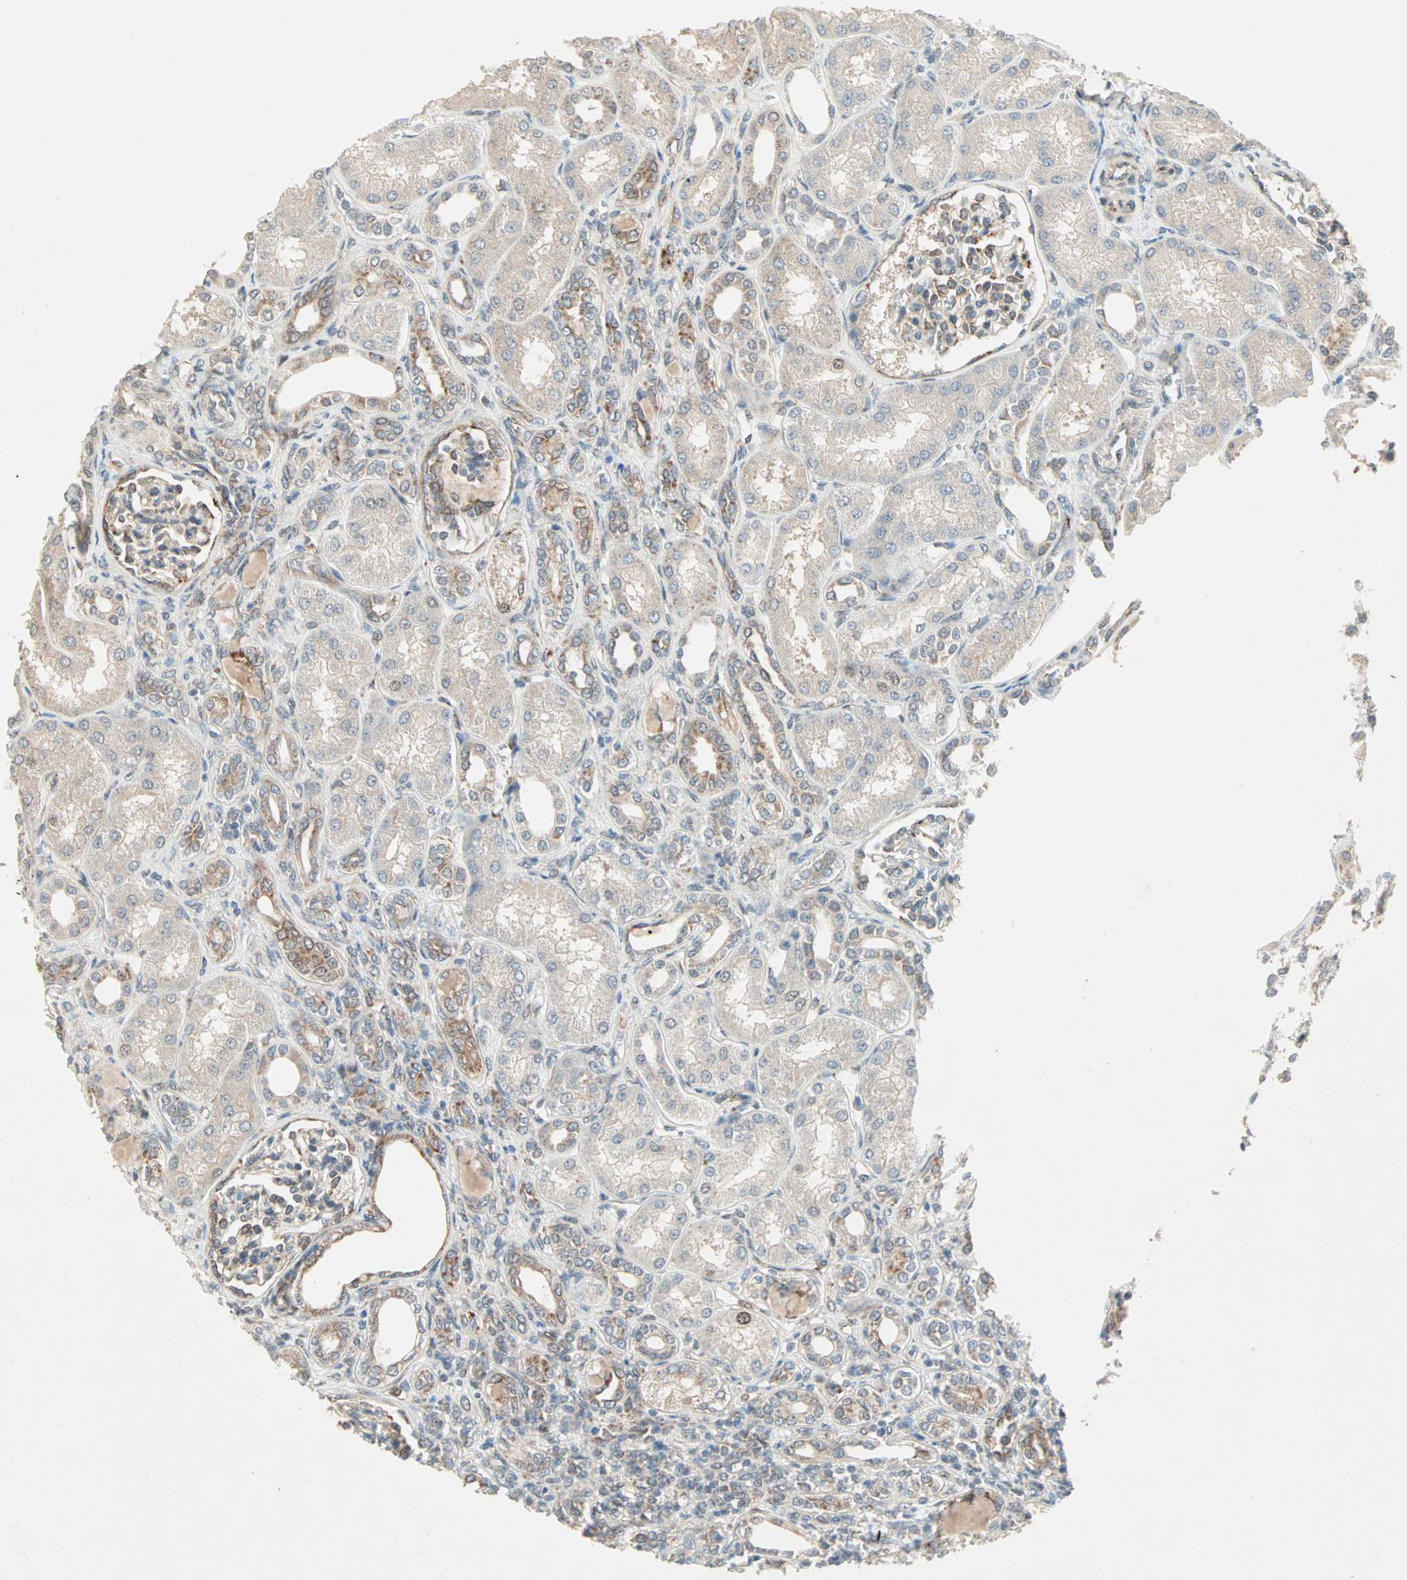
{"staining": {"intensity": "moderate", "quantity": ">75%", "location": "cytoplasmic/membranous"}, "tissue": "kidney", "cell_type": "Cells in glomeruli", "image_type": "normal", "snomed": [{"axis": "morphology", "description": "Normal tissue, NOS"}, {"axis": "topography", "description": "Kidney"}], "caption": "This image exhibits benign kidney stained with IHC to label a protein in brown. The cytoplasmic/membranous of cells in glomeruli show moderate positivity for the protein. Nuclei are counter-stained blue.", "gene": "ZNF37A", "patient": {"sex": "male", "age": 7}}